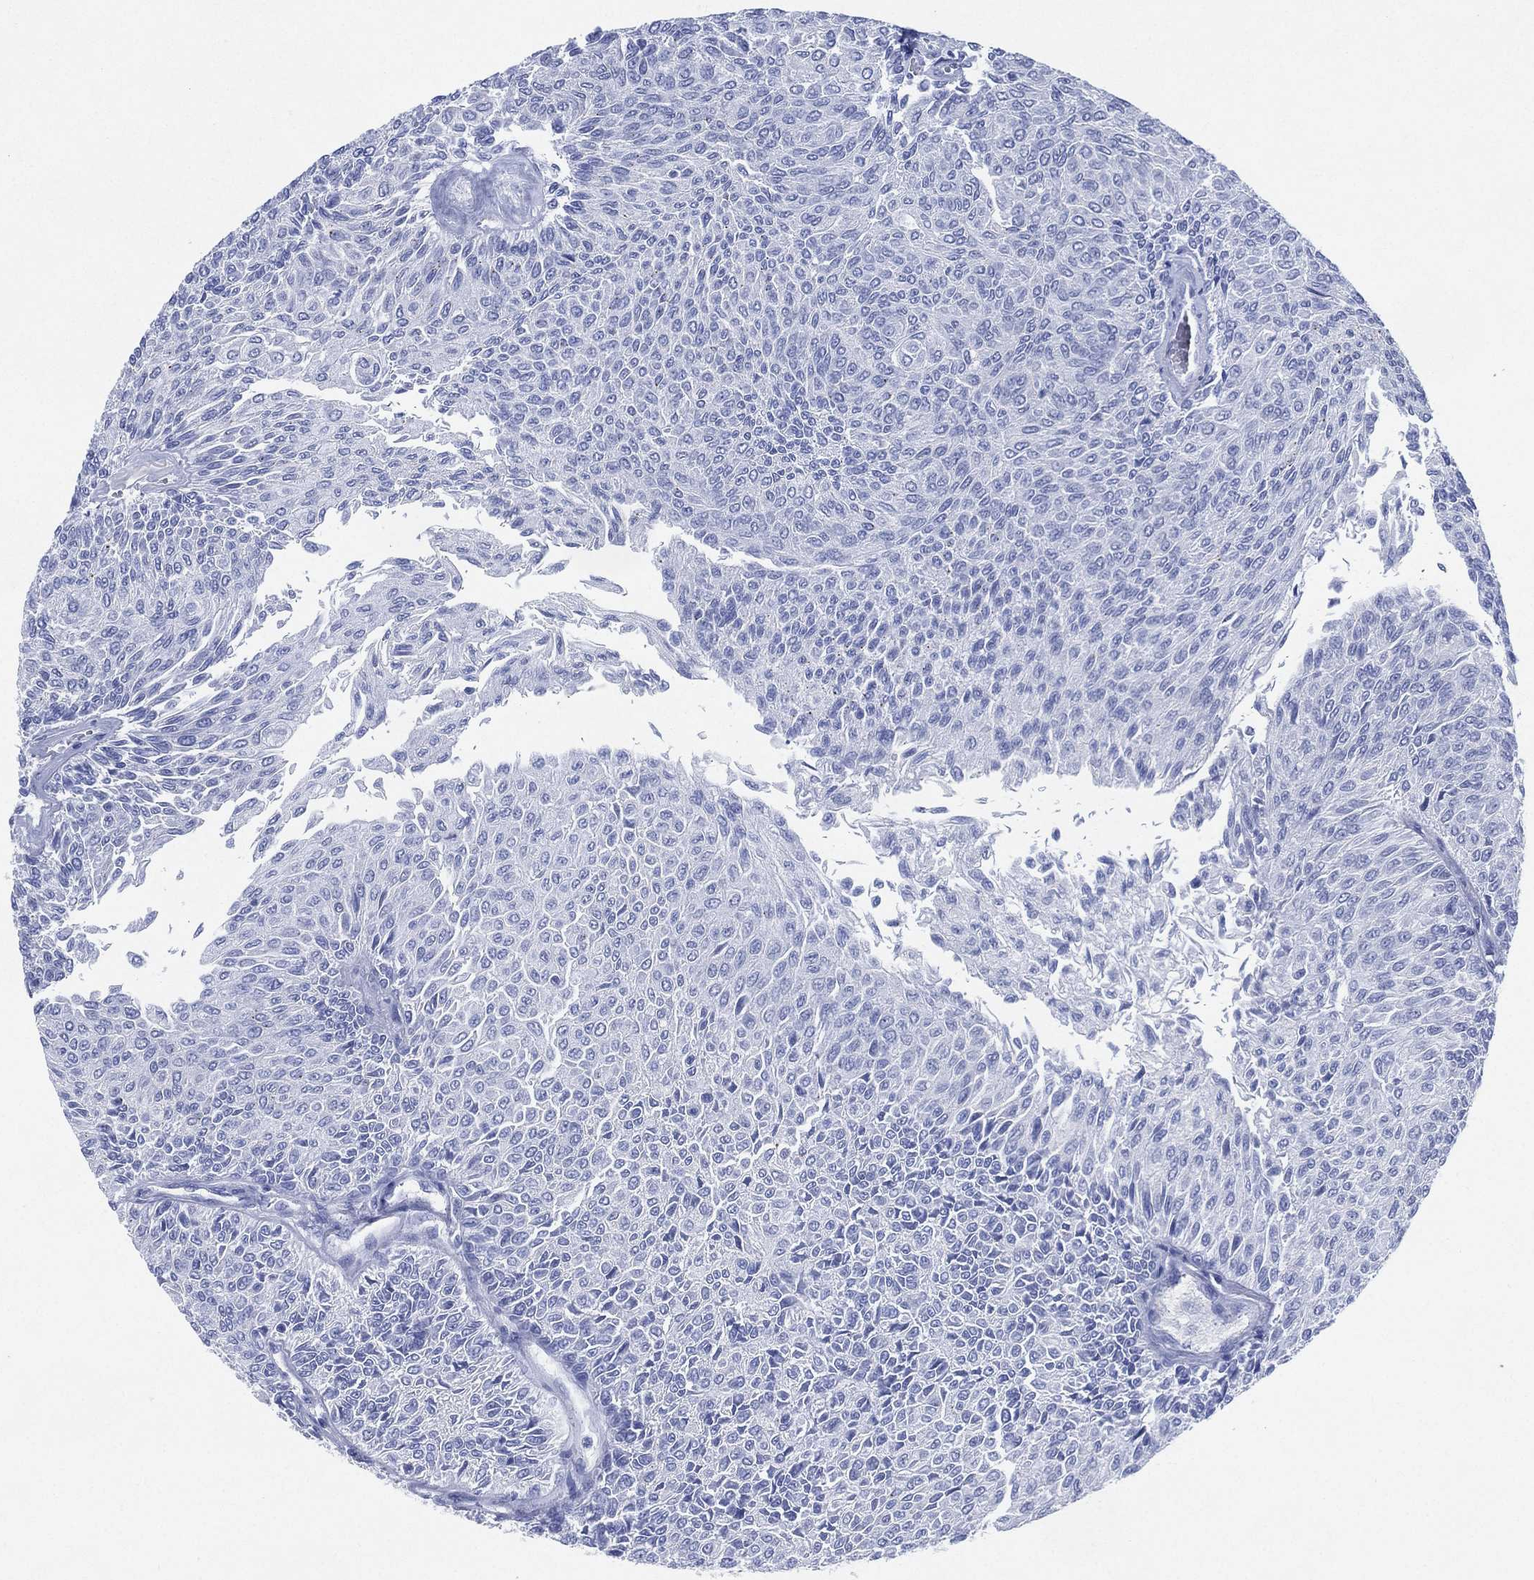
{"staining": {"intensity": "negative", "quantity": "none", "location": "none"}, "tissue": "urothelial cancer", "cell_type": "Tumor cells", "image_type": "cancer", "snomed": [{"axis": "morphology", "description": "Urothelial carcinoma, Low grade"}, {"axis": "topography", "description": "Ureter, NOS"}, {"axis": "topography", "description": "Urinary bladder"}], "caption": "Protein analysis of urothelial cancer demonstrates no significant positivity in tumor cells.", "gene": "SIGLECL1", "patient": {"sex": "male", "age": 78}}